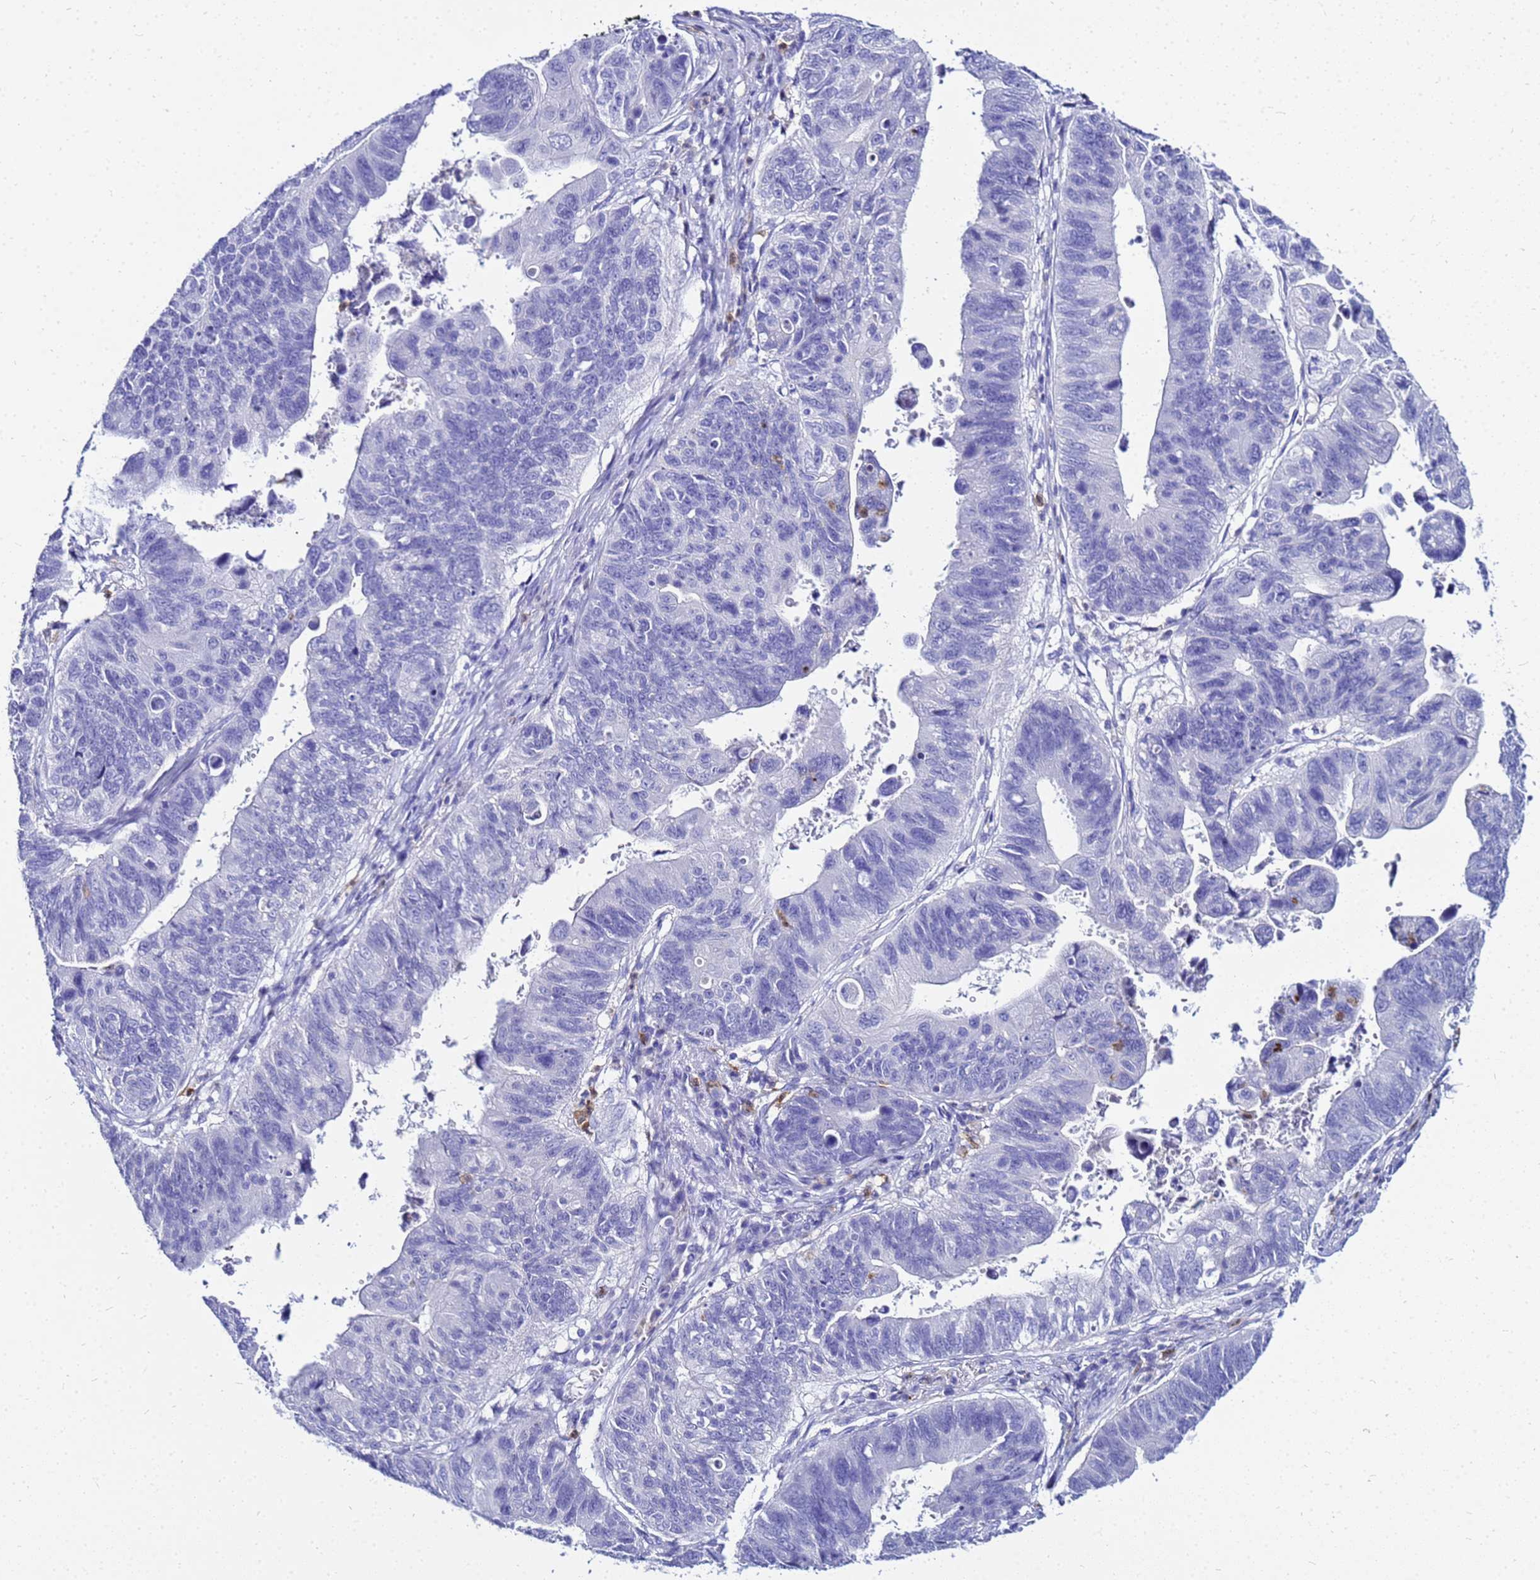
{"staining": {"intensity": "negative", "quantity": "none", "location": "none"}, "tissue": "stomach cancer", "cell_type": "Tumor cells", "image_type": "cancer", "snomed": [{"axis": "morphology", "description": "Adenocarcinoma, NOS"}, {"axis": "topography", "description": "Stomach"}], "caption": "Tumor cells are negative for protein expression in human stomach cancer (adenocarcinoma). Brightfield microscopy of IHC stained with DAB (3,3'-diaminobenzidine) (brown) and hematoxylin (blue), captured at high magnification.", "gene": "CSTA", "patient": {"sex": "male", "age": 59}}